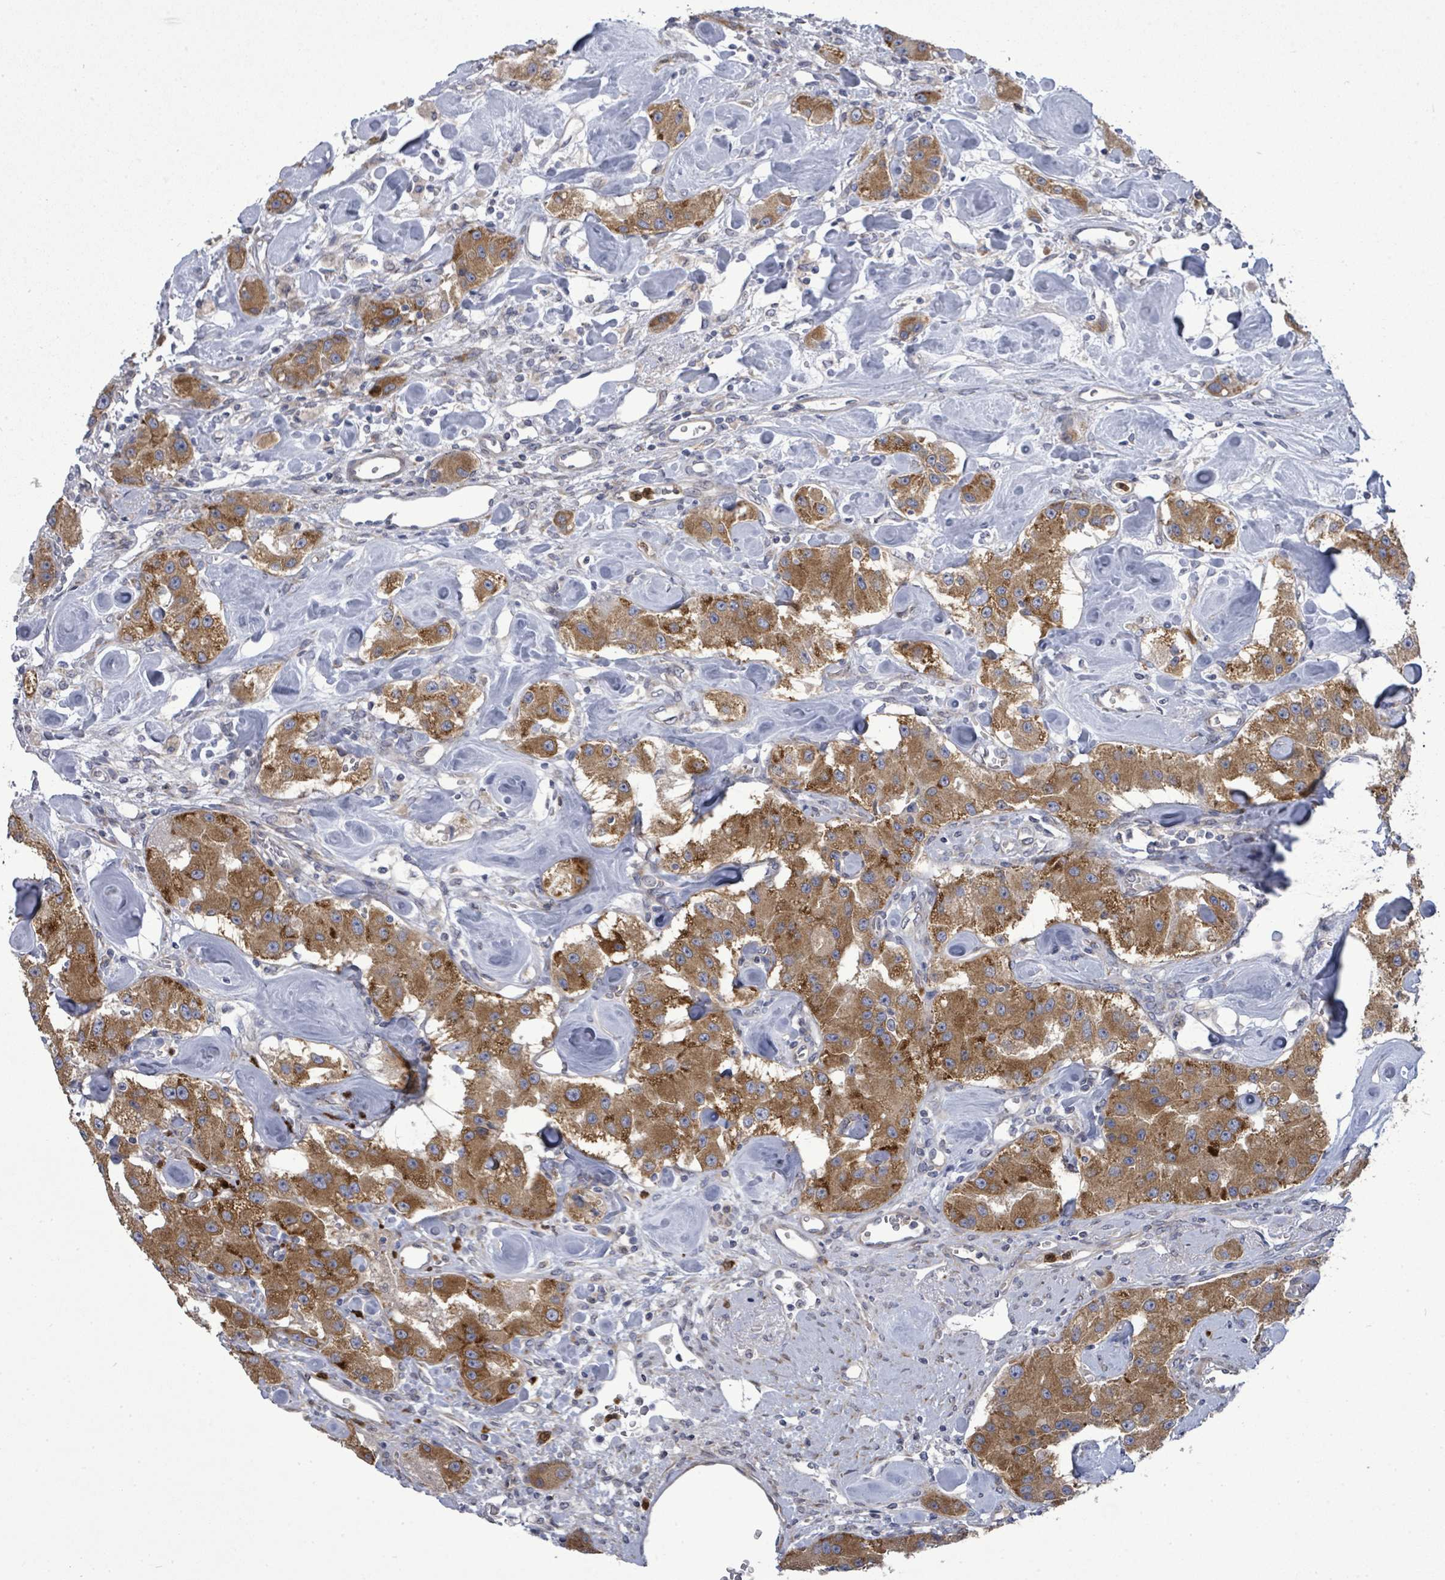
{"staining": {"intensity": "moderate", "quantity": ">75%", "location": "cytoplasmic/membranous"}, "tissue": "carcinoid", "cell_type": "Tumor cells", "image_type": "cancer", "snomed": [{"axis": "morphology", "description": "Carcinoid, malignant, NOS"}, {"axis": "topography", "description": "Pancreas"}], "caption": "Protein analysis of malignant carcinoid tissue shows moderate cytoplasmic/membranous positivity in approximately >75% of tumor cells.", "gene": "SAR1A", "patient": {"sex": "male", "age": 41}}